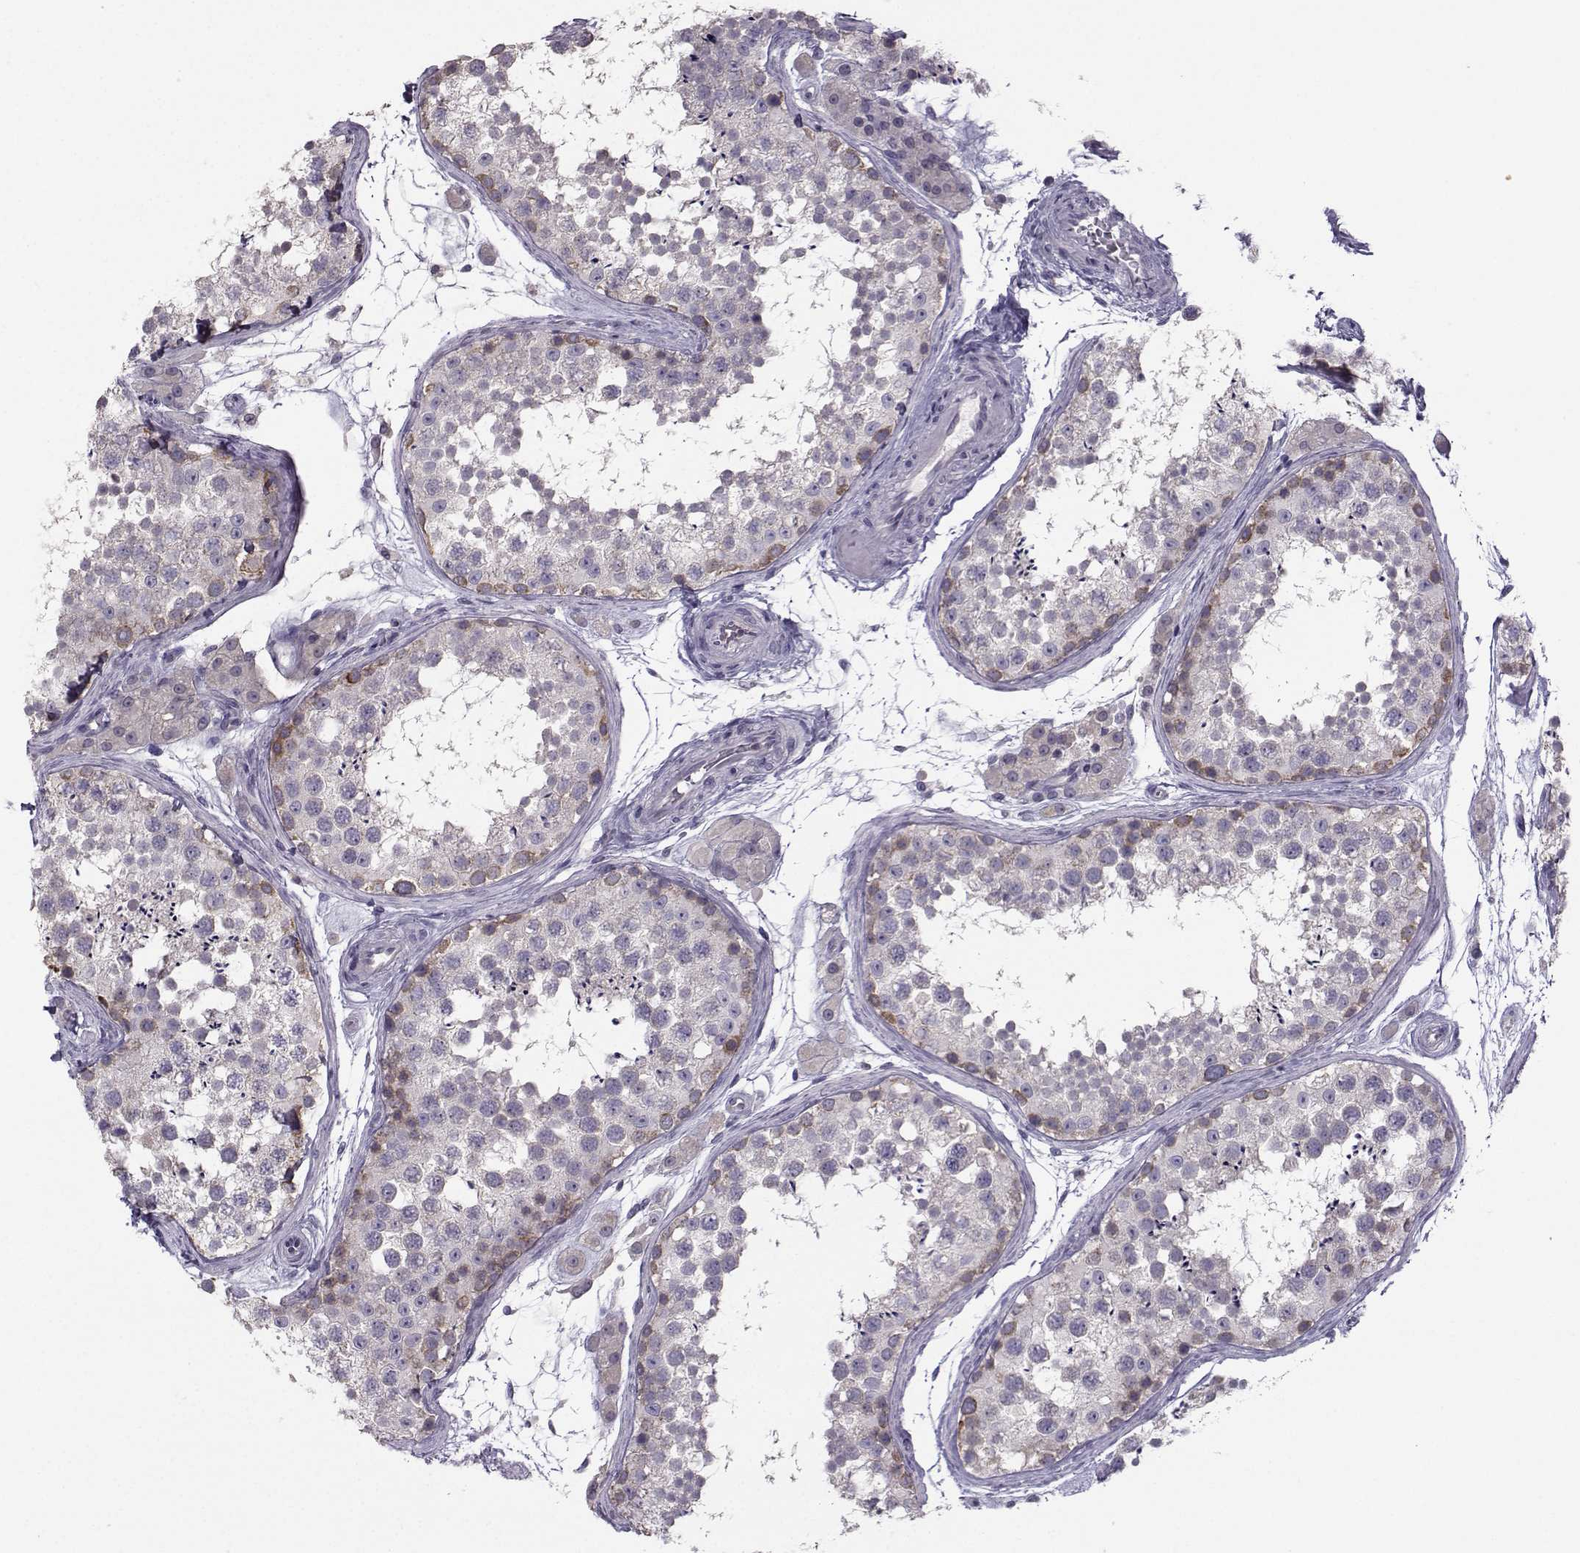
{"staining": {"intensity": "weak", "quantity": "<25%", "location": "cytoplasmic/membranous"}, "tissue": "testis", "cell_type": "Cells in seminiferous ducts", "image_type": "normal", "snomed": [{"axis": "morphology", "description": "Normal tissue, NOS"}, {"axis": "topography", "description": "Testis"}], "caption": "Immunohistochemical staining of unremarkable human testis shows no significant positivity in cells in seminiferous ducts.", "gene": "FCAMR", "patient": {"sex": "male", "age": 41}}